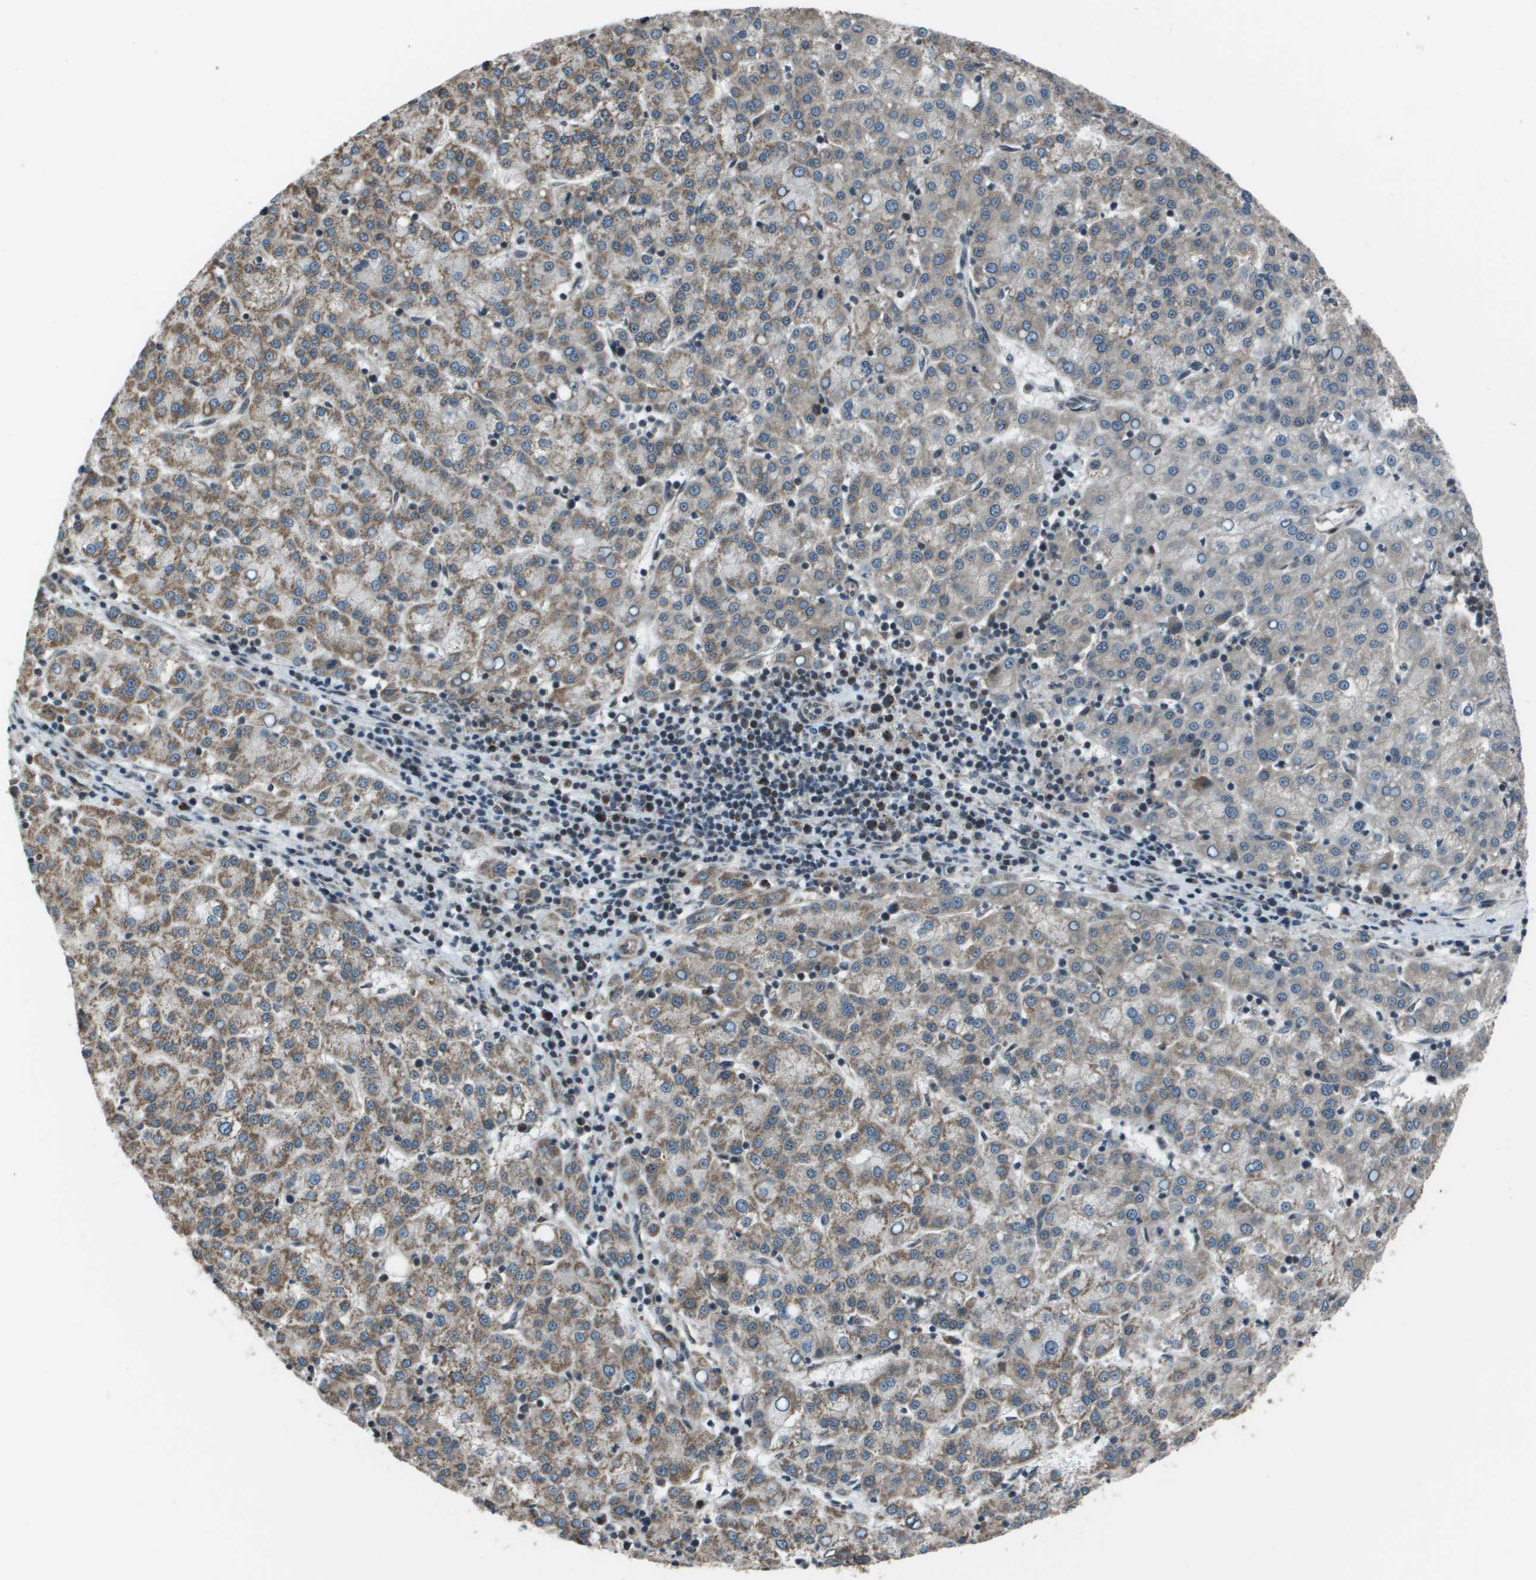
{"staining": {"intensity": "weak", "quantity": ">75%", "location": "cytoplasmic/membranous"}, "tissue": "liver cancer", "cell_type": "Tumor cells", "image_type": "cancer", "snomed": [{"axis": "morphology", "description": "Carcinoma, Hepatocellular, NOS"}, {"axis": "topography", "description": "Liver"}], "caption": "An IHC histopathology image of neoplastic tissue is shown. Protein staining in brown labels weak cytoplasmic/membranous positivity in hepatocellular carcinoma (liver) within tumor cells.", "gene": "PPFIA1", "patient": {"sex": "female", "age": 58}}